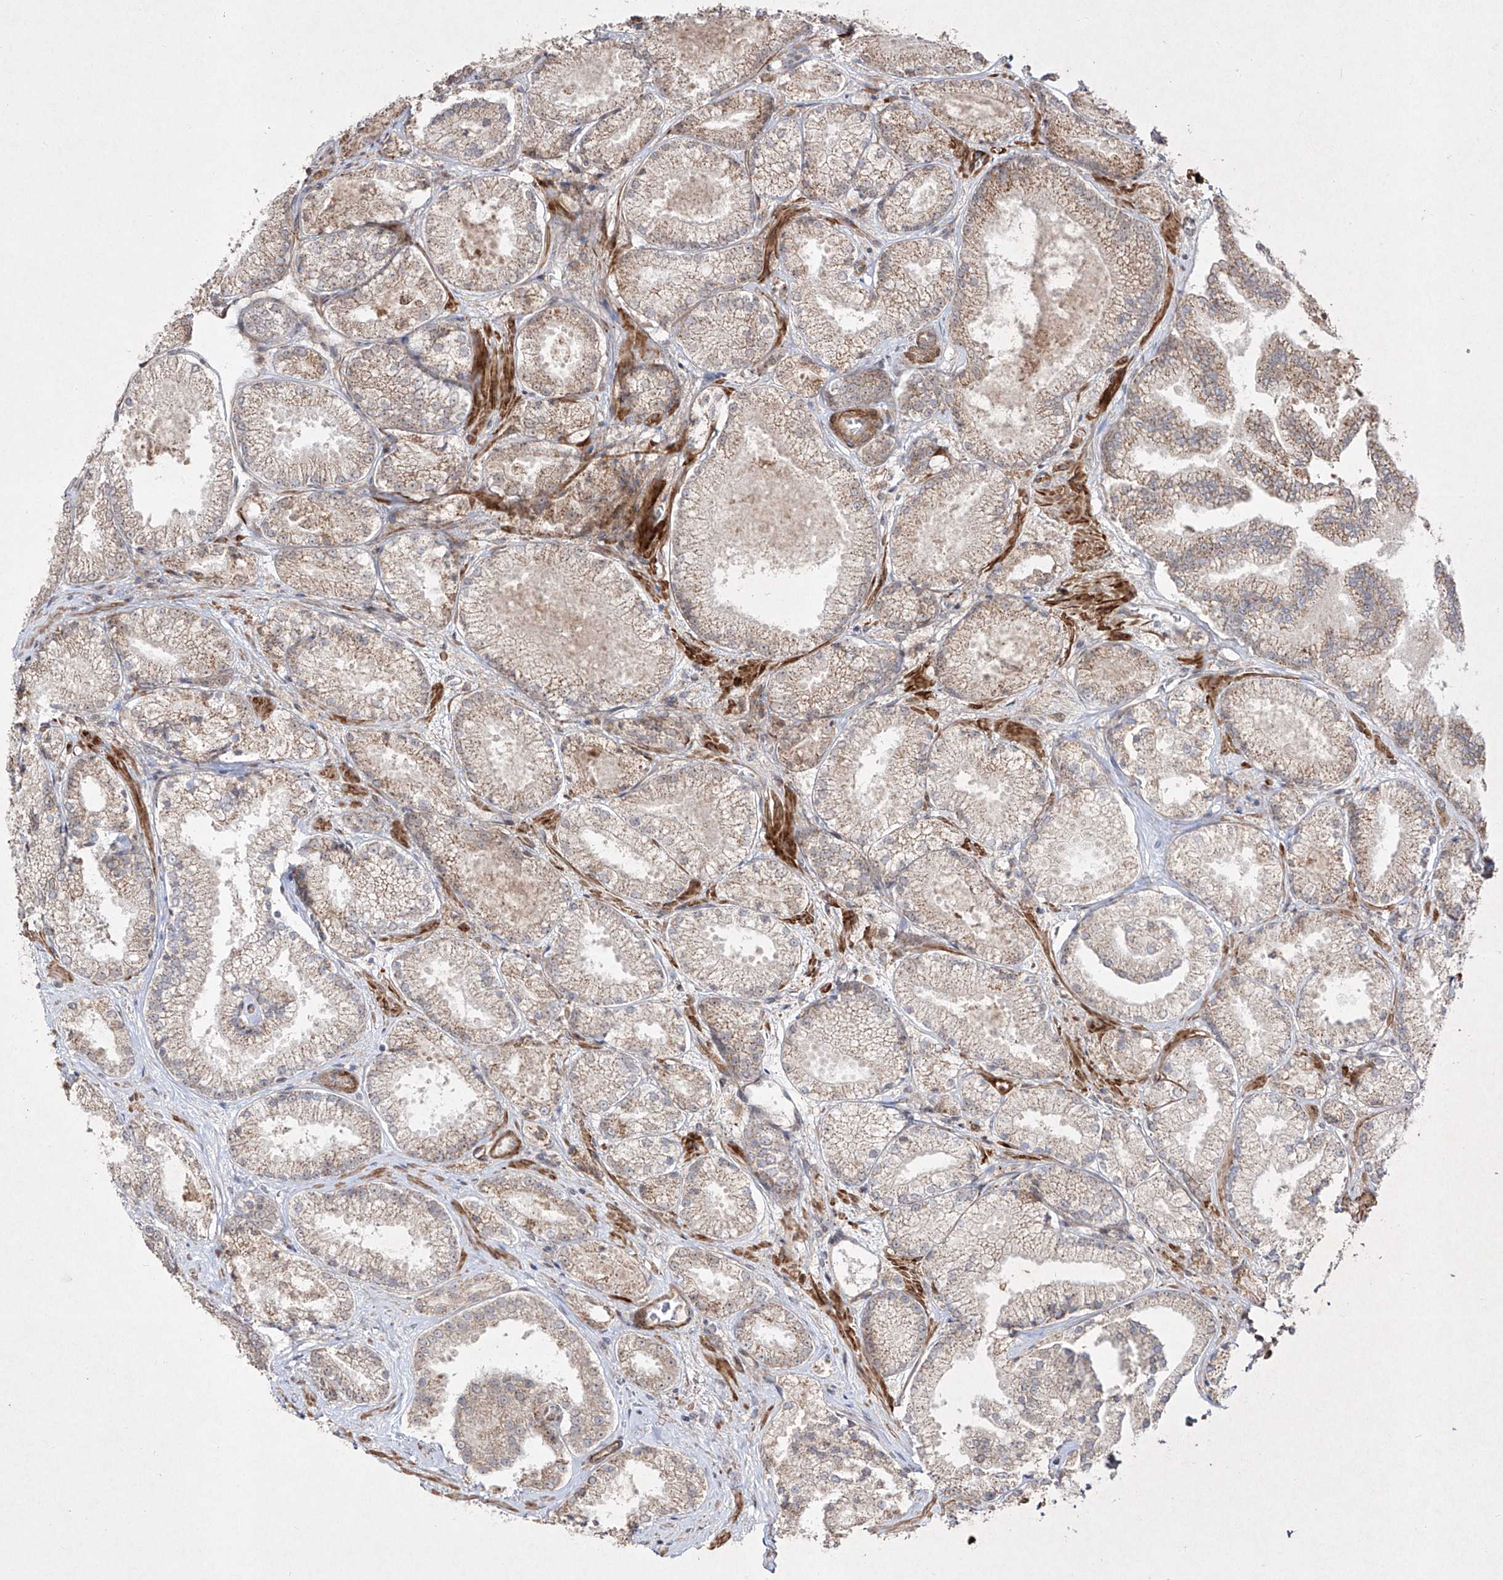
{"staining": {"intensity": "weak", "quantity": "25%-75%", "location": "cytoplasmic/membranous"}, "tissue": "prostate cancer", "cell_type": "Tumor cells", "image_type": "cancer", "snomed": [{"axis": "morphology", "description": "Adenocarcinoma, High grade"}, {"axis": "topography", "description": "Prostate"}], "caption": "Immunohistochemistry (IHC) (DAB (3,3'-diaminobenzidine)) staining of high-grade adenocarcinoma (prostate) shows weak cytoplasmic/membranous protein staining in about 25%-75% of tumor cells. The protein of interest is shown in brown color, while the nuclei are stained blue.", "gene": "KDM1B", "patient": {"sex": "male", "age": 73}}